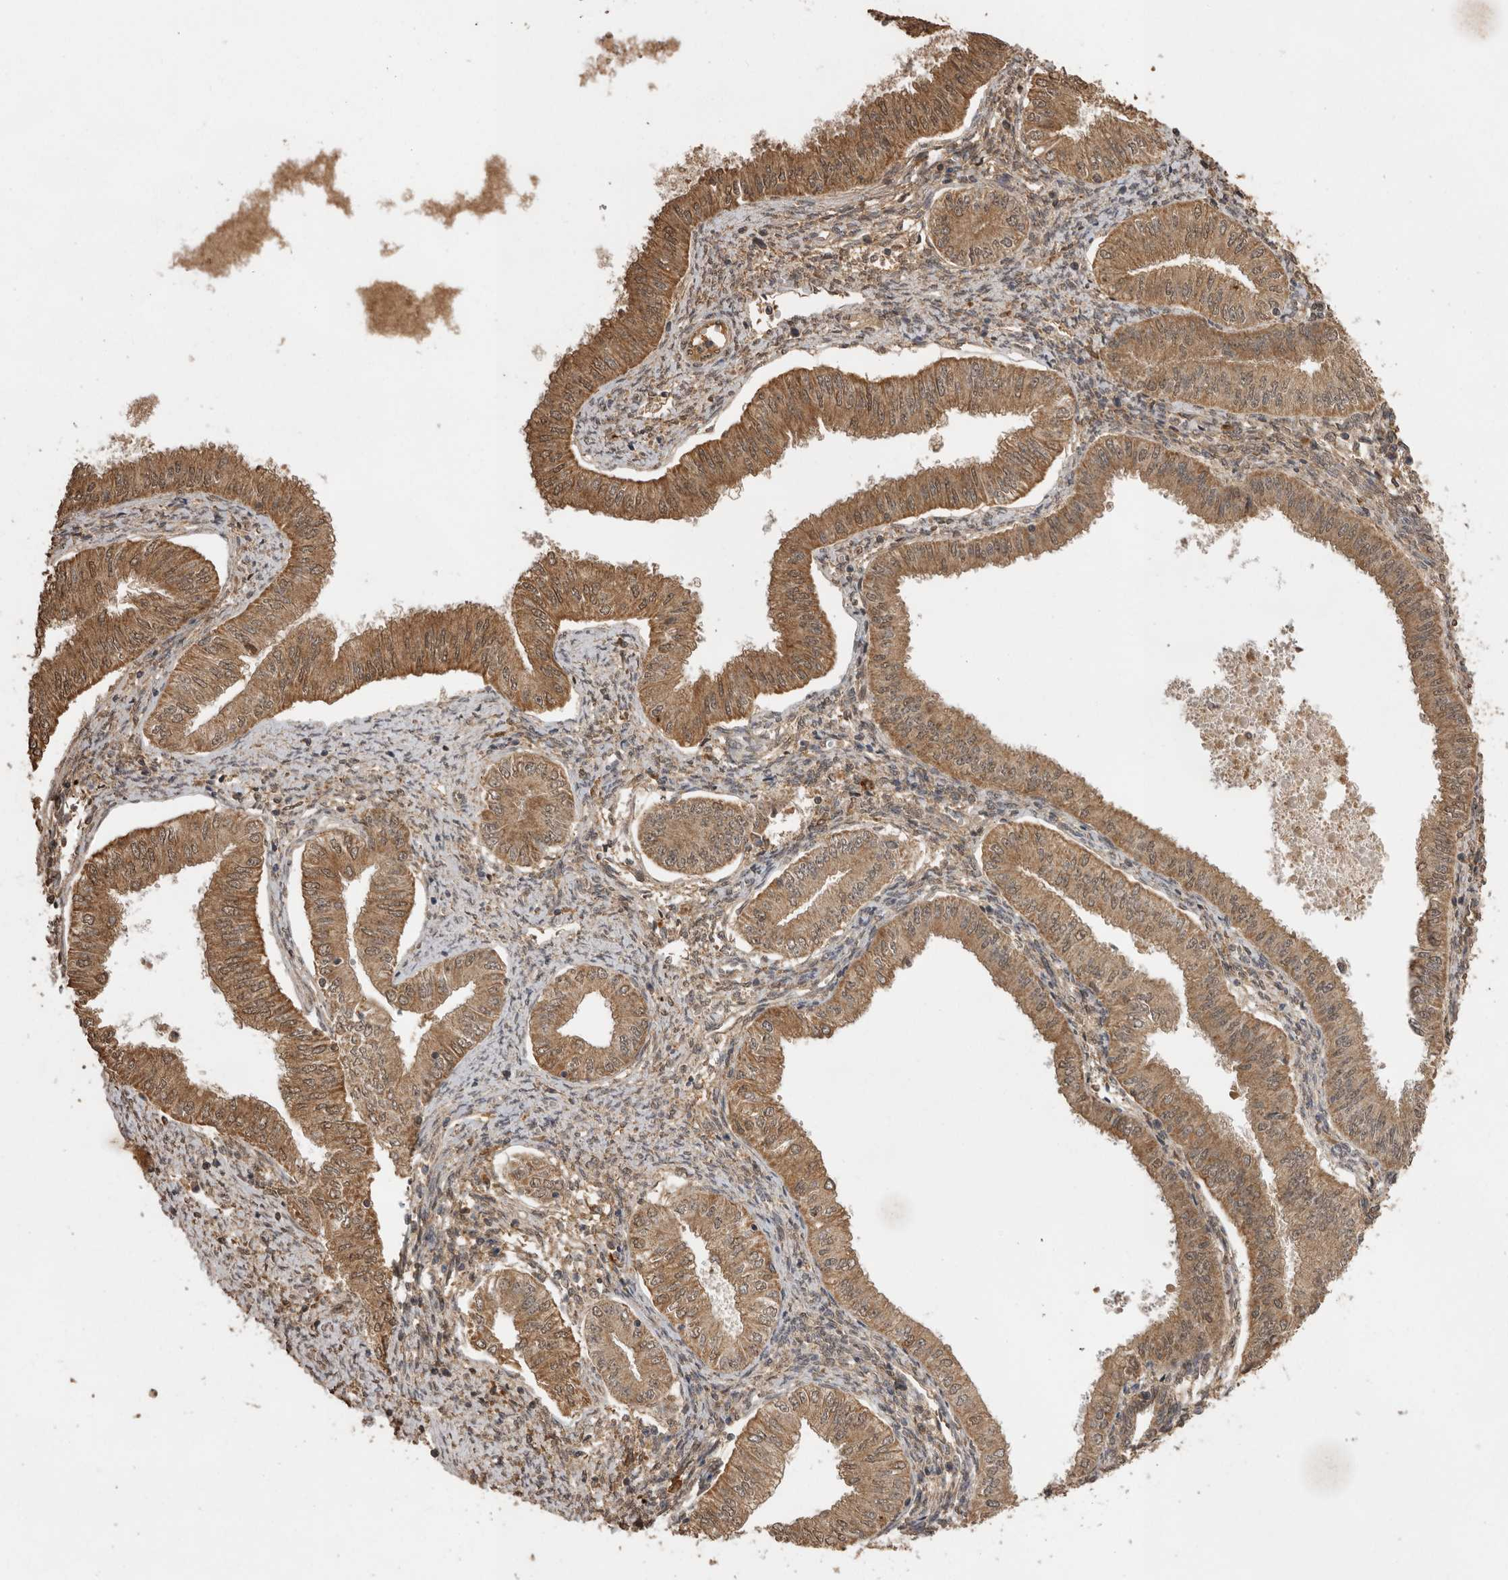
{"staining": {"intensity": "moderate", "quantity": ">75%", "location": "cytoplasmic/membranous,nuclear"}, "tissue": "endometrial cancer", "cell_type": "Tumor cells", "image_type": "cancer", "snomed": [{"axis": "morphology", "description": "Normal tissue, NOS"}, {"axis": "morphology", "description": "Adenocarcinoma, NOS"}, {"axis": "topography", "description": "Endometrium"}], "caption": "An immunohistochemistry (IHC) micrograph of neoplastic tissue is shown. Protein staining in brown shows moderate cytoplasmic/membranous and nuclear positivity in endometrial adenocarcinoma within tumor cells.", "gene": "JAG2", "patient": {"sex": "female", "age": 53}}